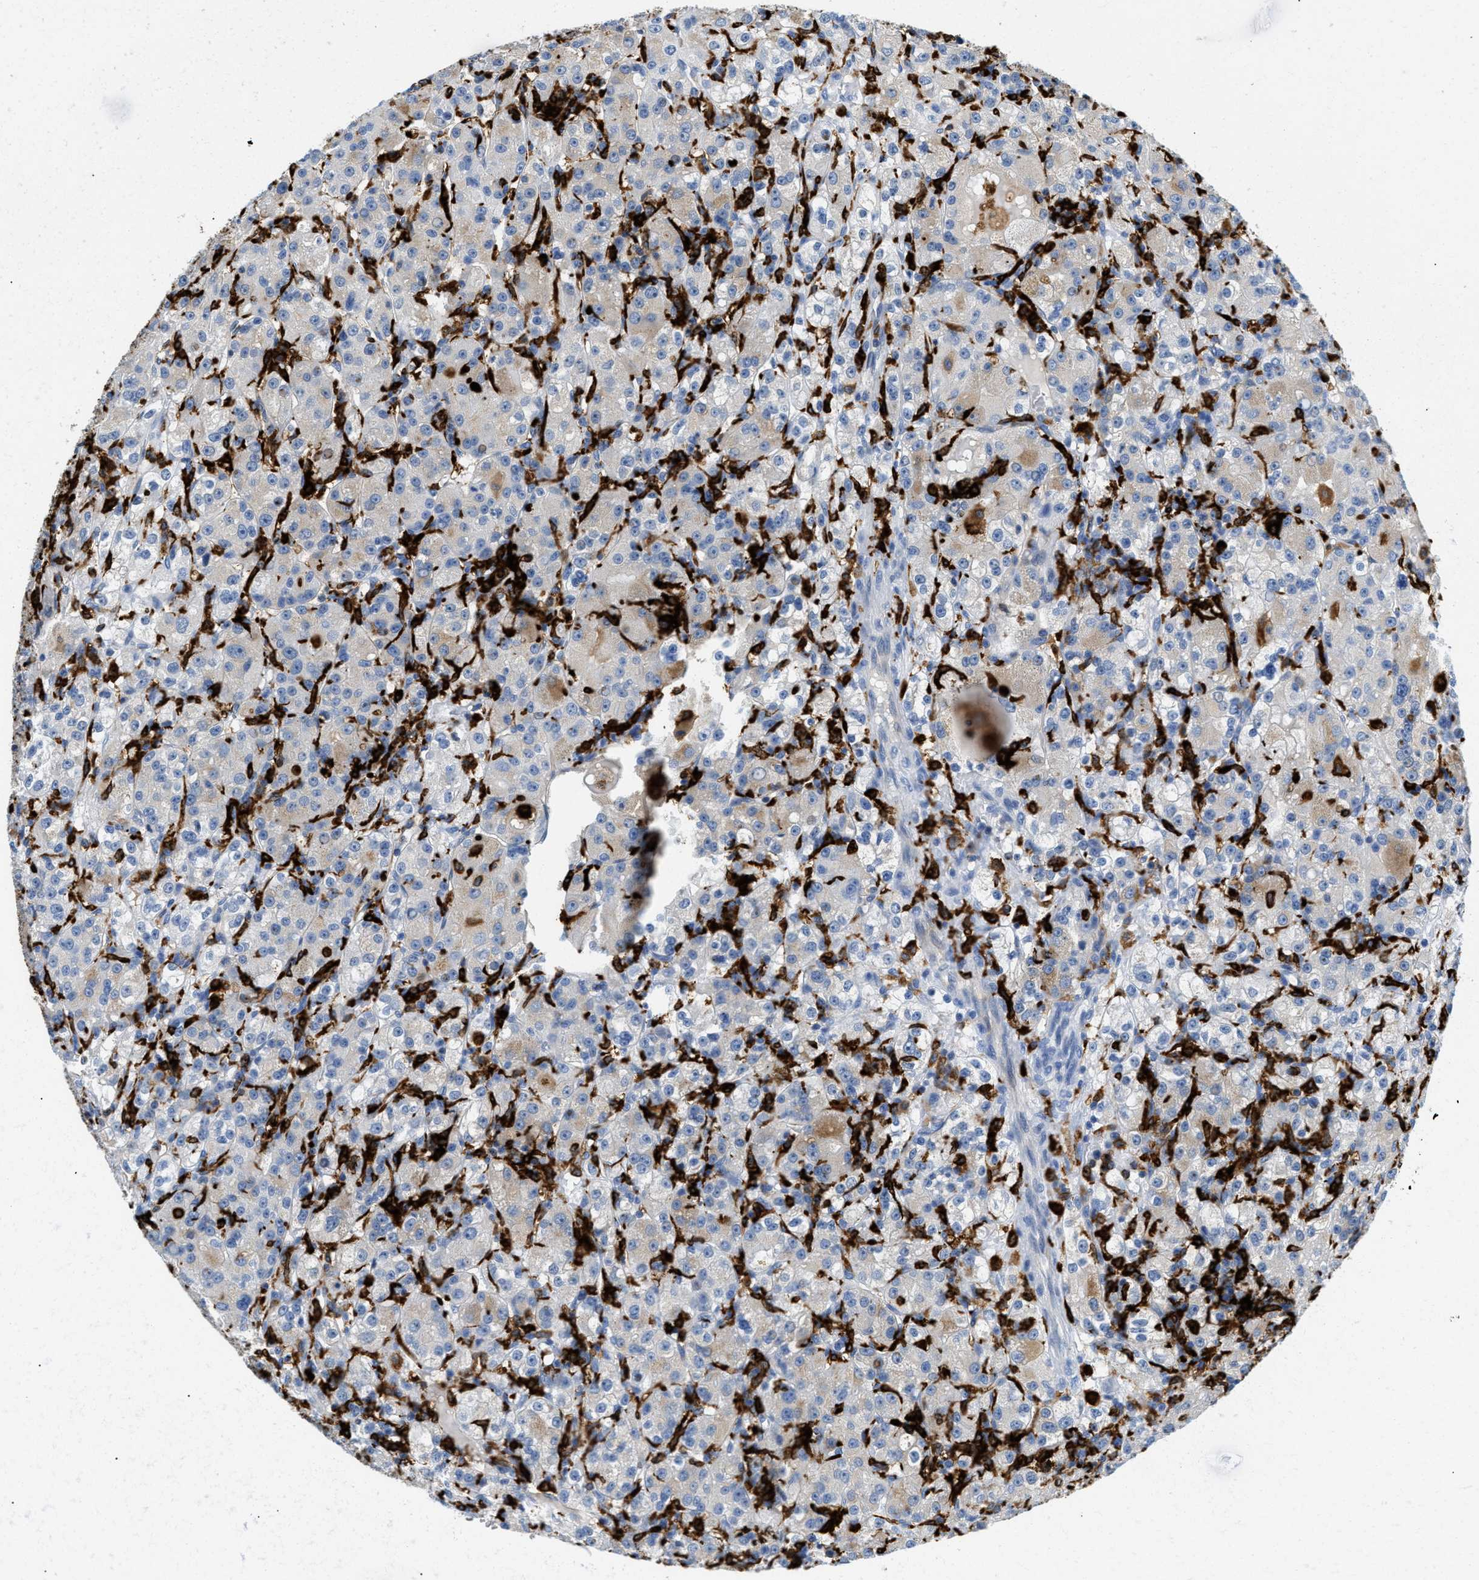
{"staining": {"intensity": "weak", "quantity": "<25%", "location": "cytoplasmic/membranous"}, "tissue": "renal cancer", "cell_type": "Tumor cells", "image_type": "cancer", "snomed": [{"axis": "morphology", "description": "Normal tissue, NOS"}, {"axis": "morphology", "description": "Adenocarcinoma, NOS"}, {"axis": "topography", "description": "Kidney"}], "caption": "A high-resolution histopathology image shows immunohistochemistry staining of adenocarcinoma (renal), which displays no significant expression in tumor cells. Brightfield microscopy of immunohistochemistry (IHC) stained with DAB (brown) and hematoxylin (blue), captured at high magnification.", "gene": "CD226", "patient": {"sex": "male", "age": 61}}